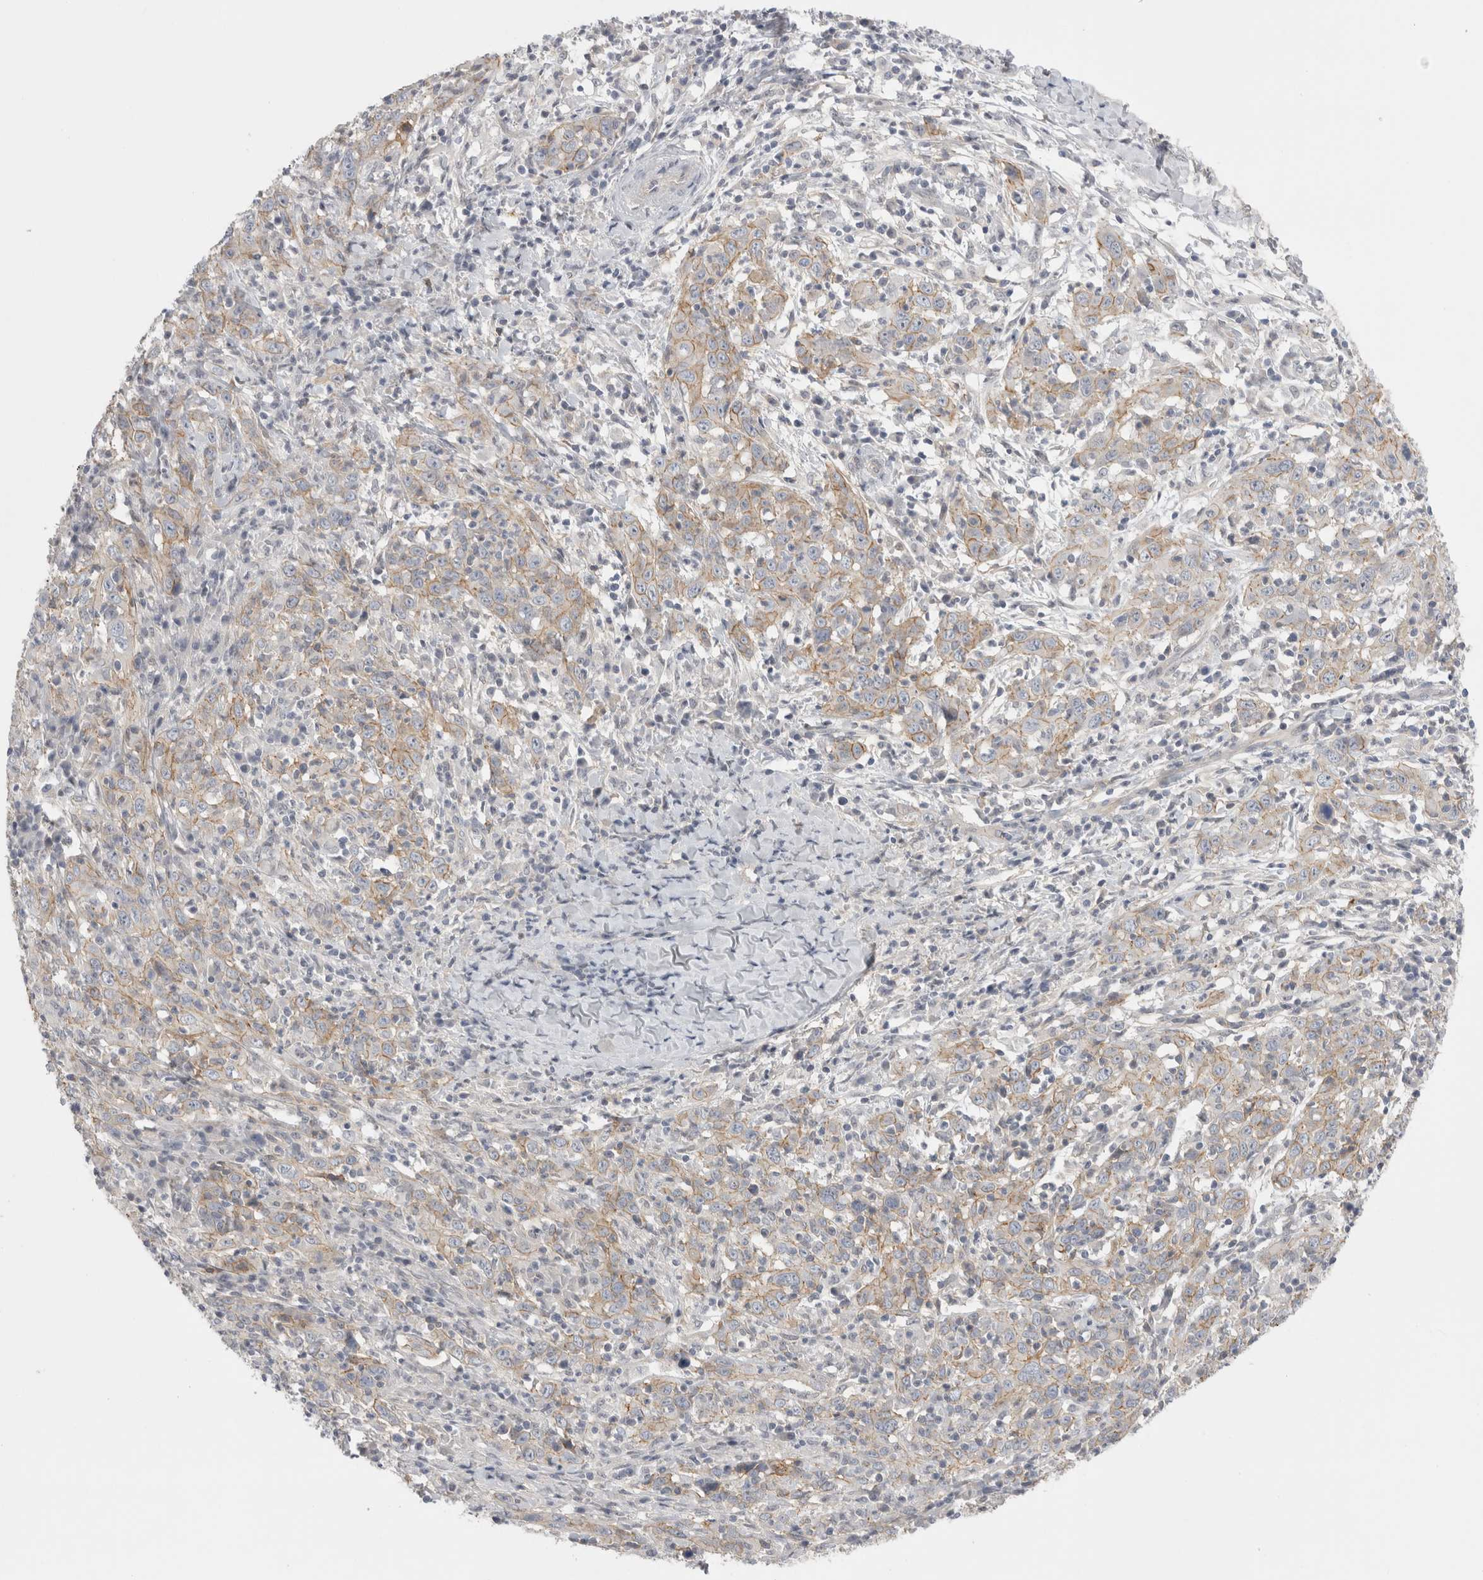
{"staining": {"intensity": "weak", "quantity": ">75%", "location": "cytoplasmic/membranous"}, "tissue": "cervical cancer", "cell_type": "Tumor cells", "image_type": "cancer", "snomed": [{"axis": "morphology", "description": "Squamous cell carcinoma, NOS"}, {"axis": "topography", "description": "Cervix"}], "caption": "The histopathology image displays staining of cervical cancer (squamous cell carcinoma), revealing weak cytoplasmic/membranous protein positivity (brown color) within tumor cells.", "gene": "VANGL1", "patient": {"sex": "female", "age": 46}}